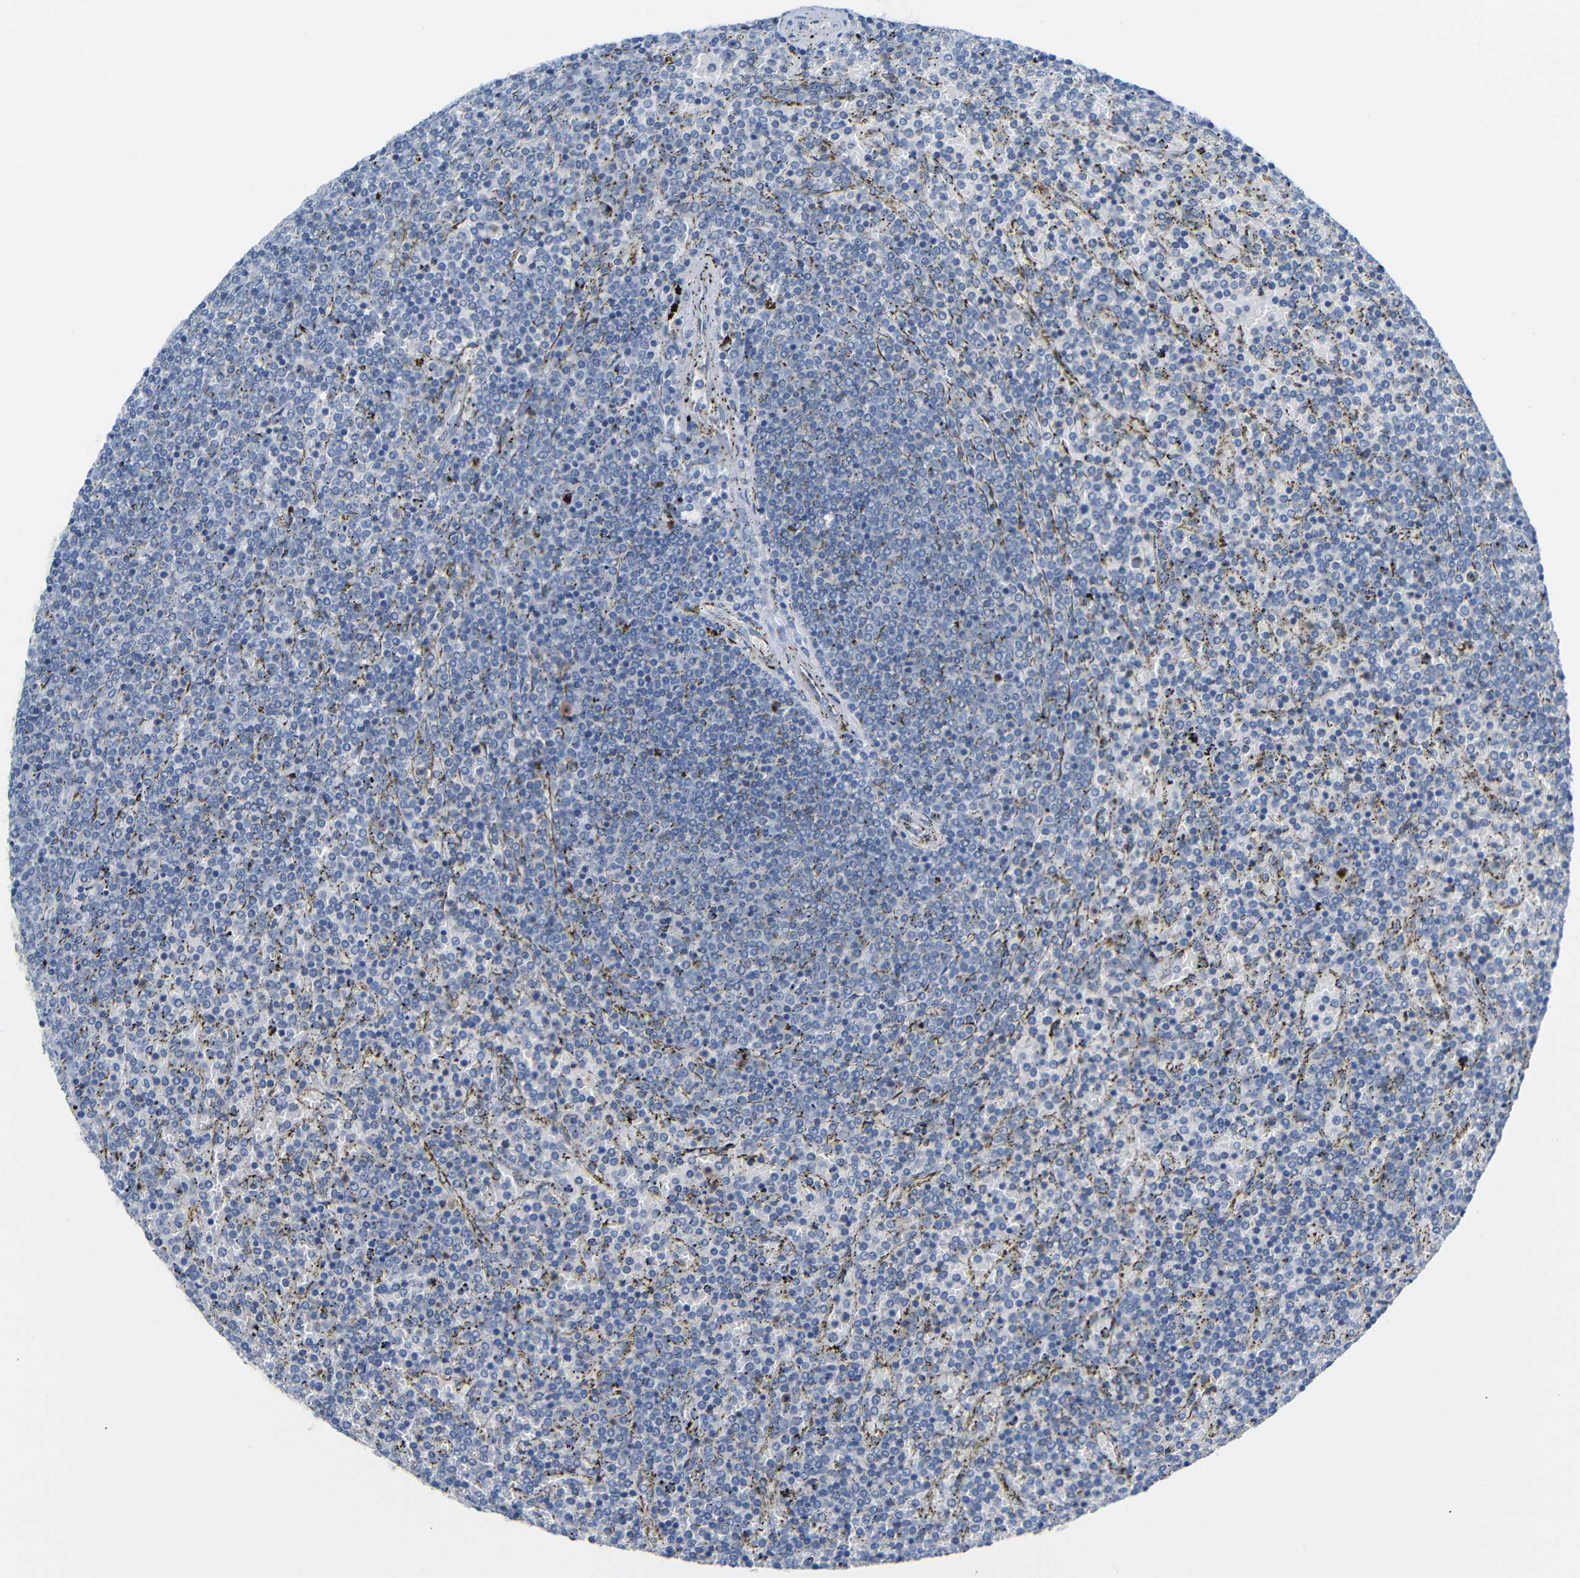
{"staining": {"intensity": "negative", "quantity": "none", "location": "none"}, "tissue": "lymphoma", "cell_type": "Tumor cells", "image_type": "cancer", "snomed": [{"axis": "morphology", "description": "Malignant lymphoma, non-Hodgkin's type, Low grade"}, {"axis": "topography", "description": "Spleen"}], "caption": "Immunohistochemistry (IHC) micrograph of low-grade malignant lymphoma, non-Hodgkin's type stained for a protein (brown), which shows no staining in tumor cells. (Stains: DAB immunohistochemistry with hematoxylin counter stain, Microscopy: brightfield microscopy at high magnification).", "gene": "C15orf48", "patient": {"sex": "female", "age": 77}}